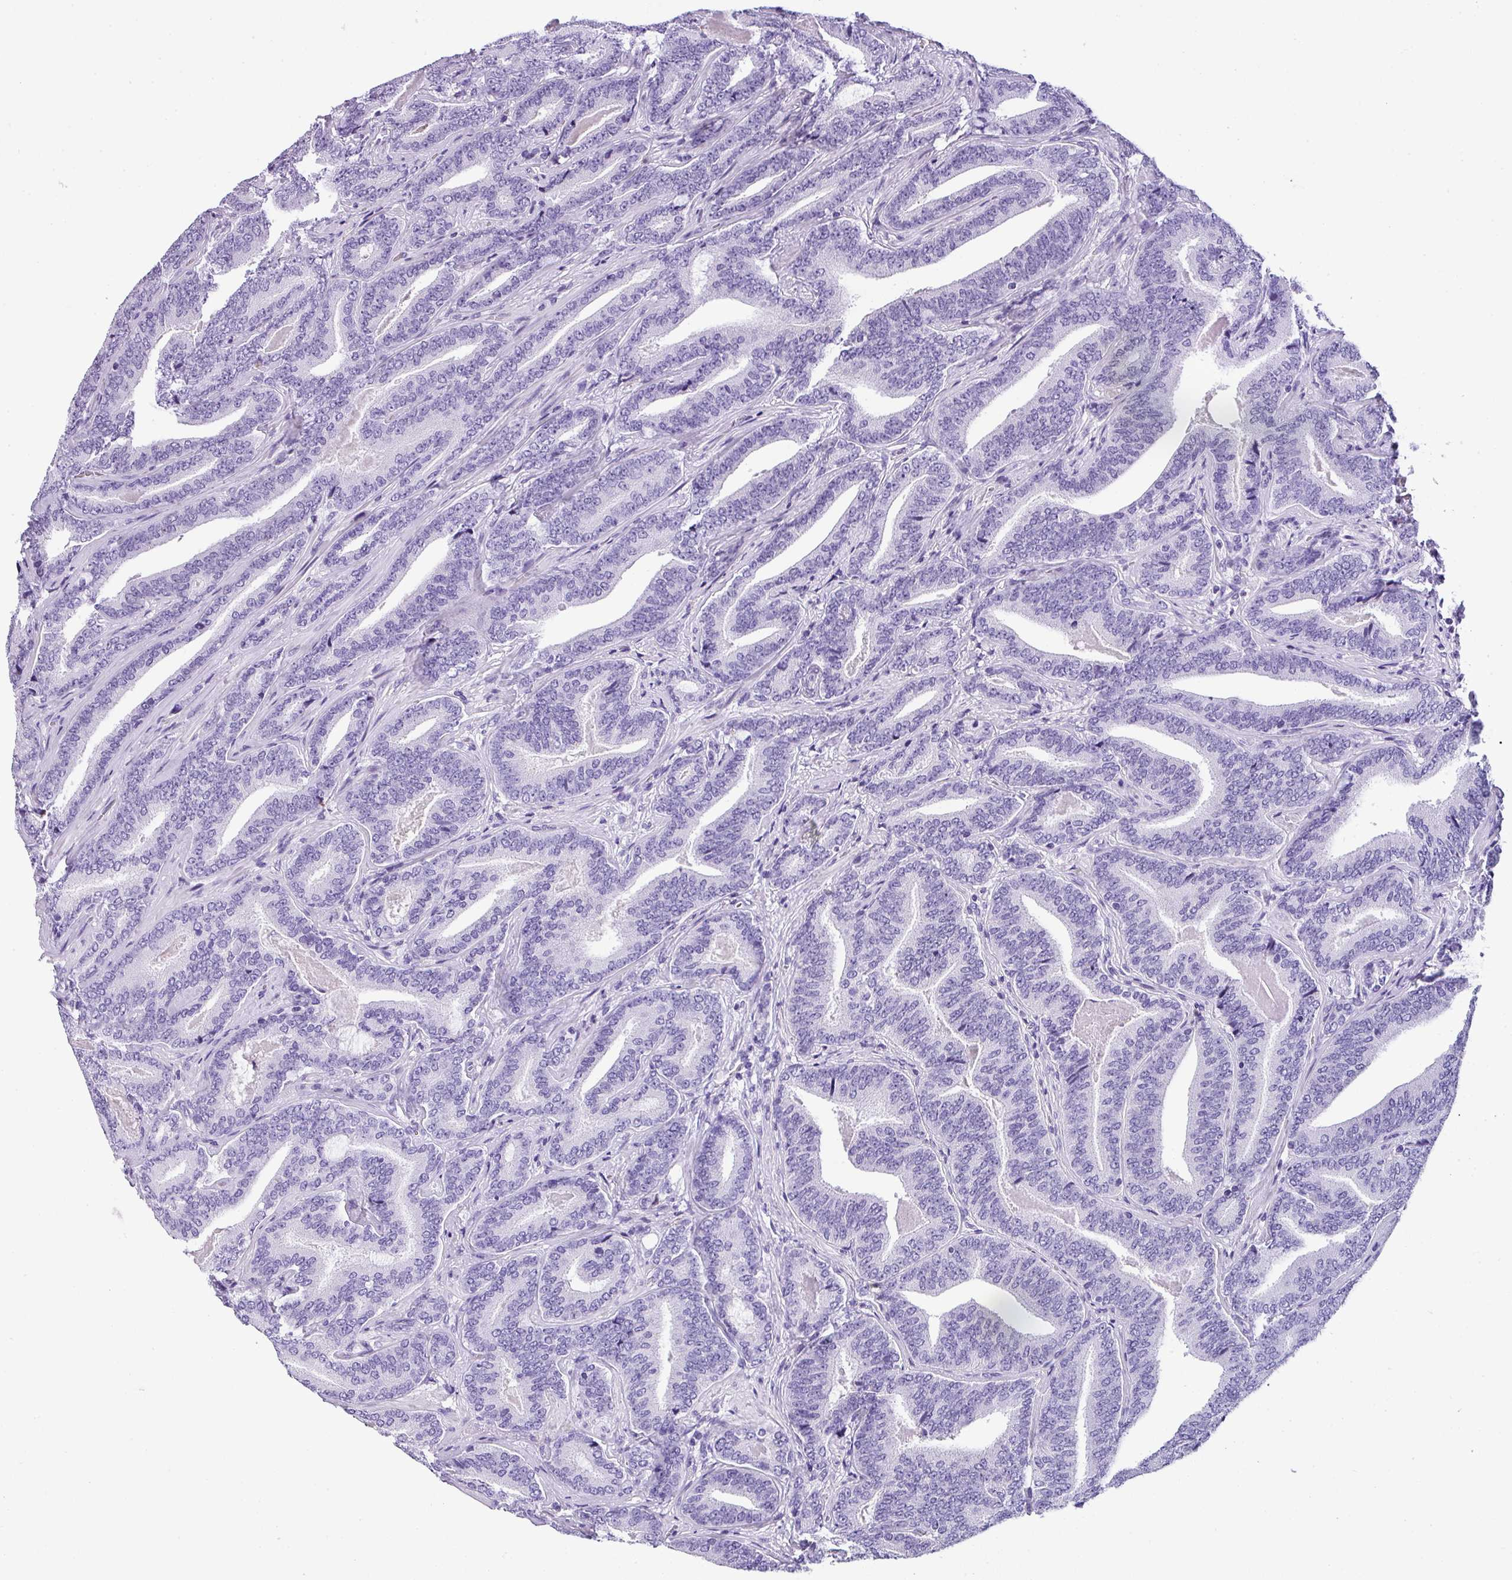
{"staining": {"intensity": "negative", "quantity": "none", "location": "none"}, "tissue": "prostate cancer", "cell_type": "Tumor cells", "image_type": "cancer", "snomed": [{"axis": "morphology", "description": "Adenocarcinoma, Low grade"}, {"axis": "topography", "description": "Prostate and seminal vesicle, NOS"}], "caption": "Tumor cells show no significant protein expression in prostate adenocarcinoma (low-grade).", "gene": "MUC21", "patient": {"sex": "male", "age": 61}}